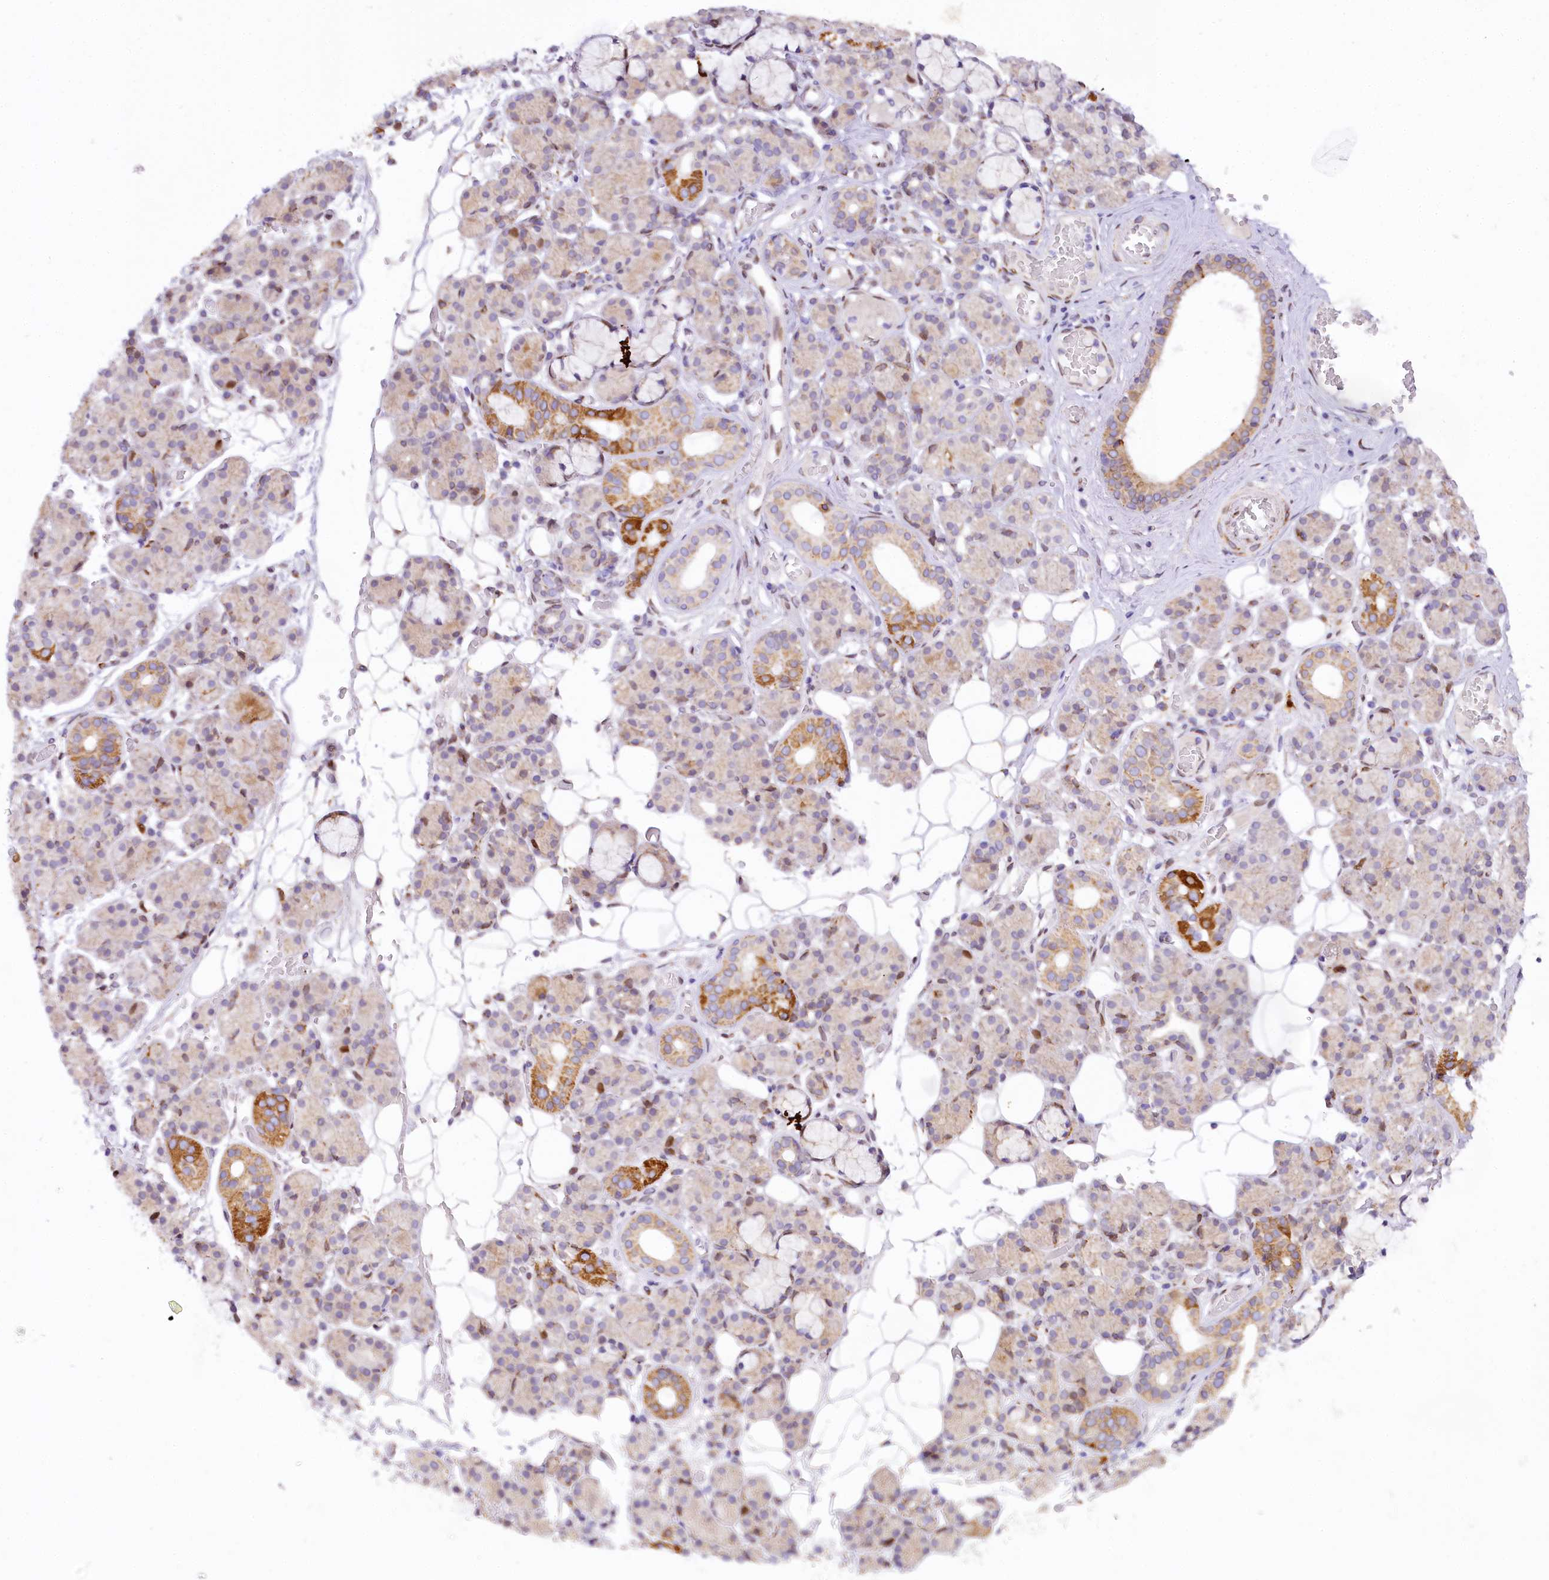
{"staining": {"intensity": "moderate", "quantity": "<25%", "location": "cytoplasmic/membranous"}, "tissue": "salivary gland", "cell_type": "Glandular cells", "image_type": "normal", "snomed": [{"axis": "morphology", "description": "Normal tissue, NOS"}, {"axis": "topography", "description": "Salivary gland"}], "caption": "IHC of normal human salivary gland reveals low levels of moderate cytoplasmic/membranous staining in approximately <25% of glandular cells.", "gene": "PPIP5K2", "patient": {"sex": "male", "age": 63}}